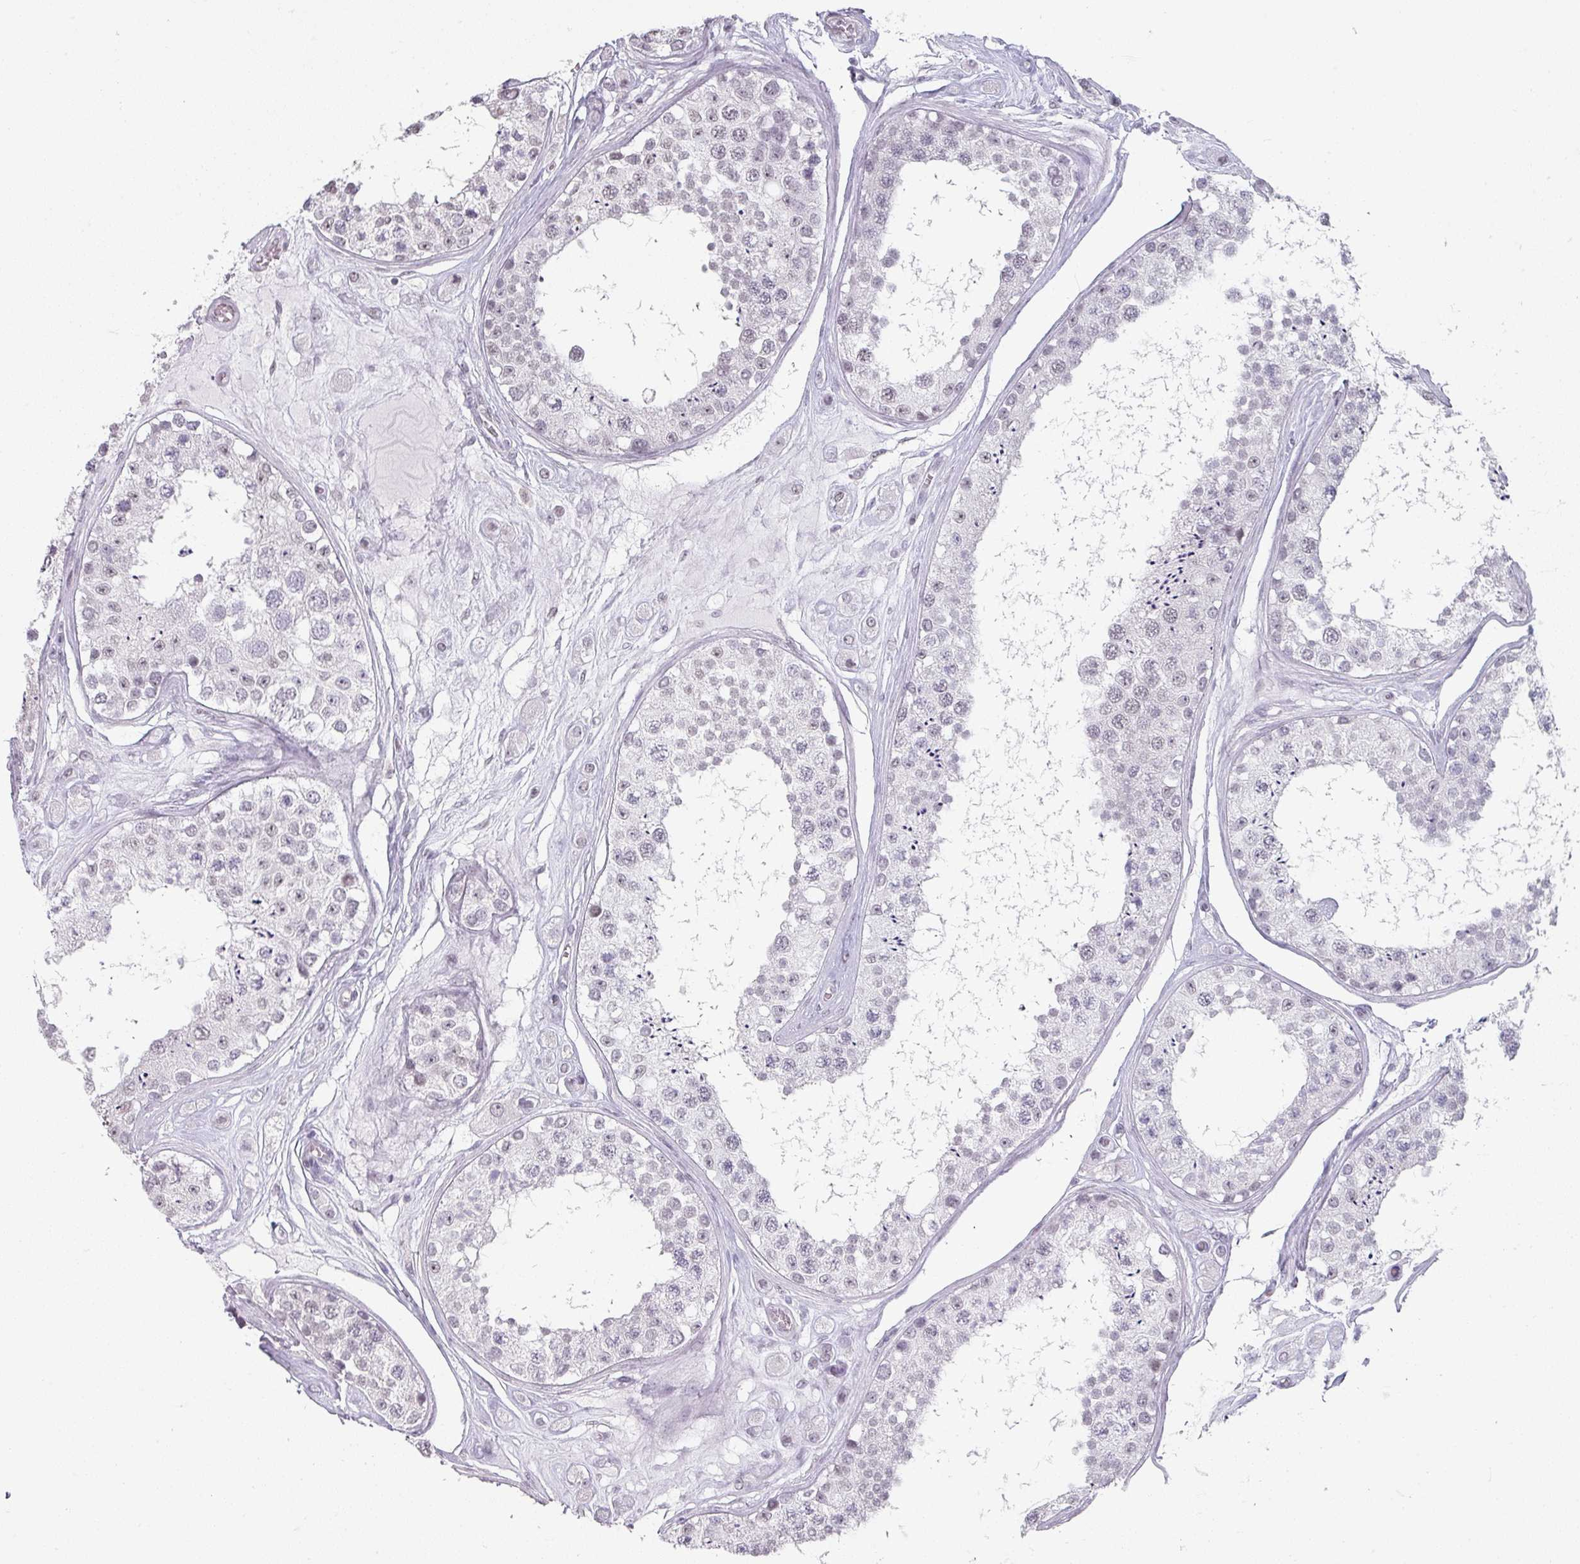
{"staining": {"intensity": "moderate", "quantity": "<25%", "location": "nuclear"}, "tissue": "testis", "cell_type": "Cells in seminiferous ducts", "image_type": "normal", "snomed": [{"axis": "morphology", "description": "Normal tissue, NOS"}, {"axis": "topography", "description": "Testis"}], "caption": "DAB immunohistochemical staining of normal human testis shows moderate nuclear protein staining in about <25% of cells in seminiferous ducts.", "gene": "SPRR1A", "patient": {"sex": "male", "age": 25}}